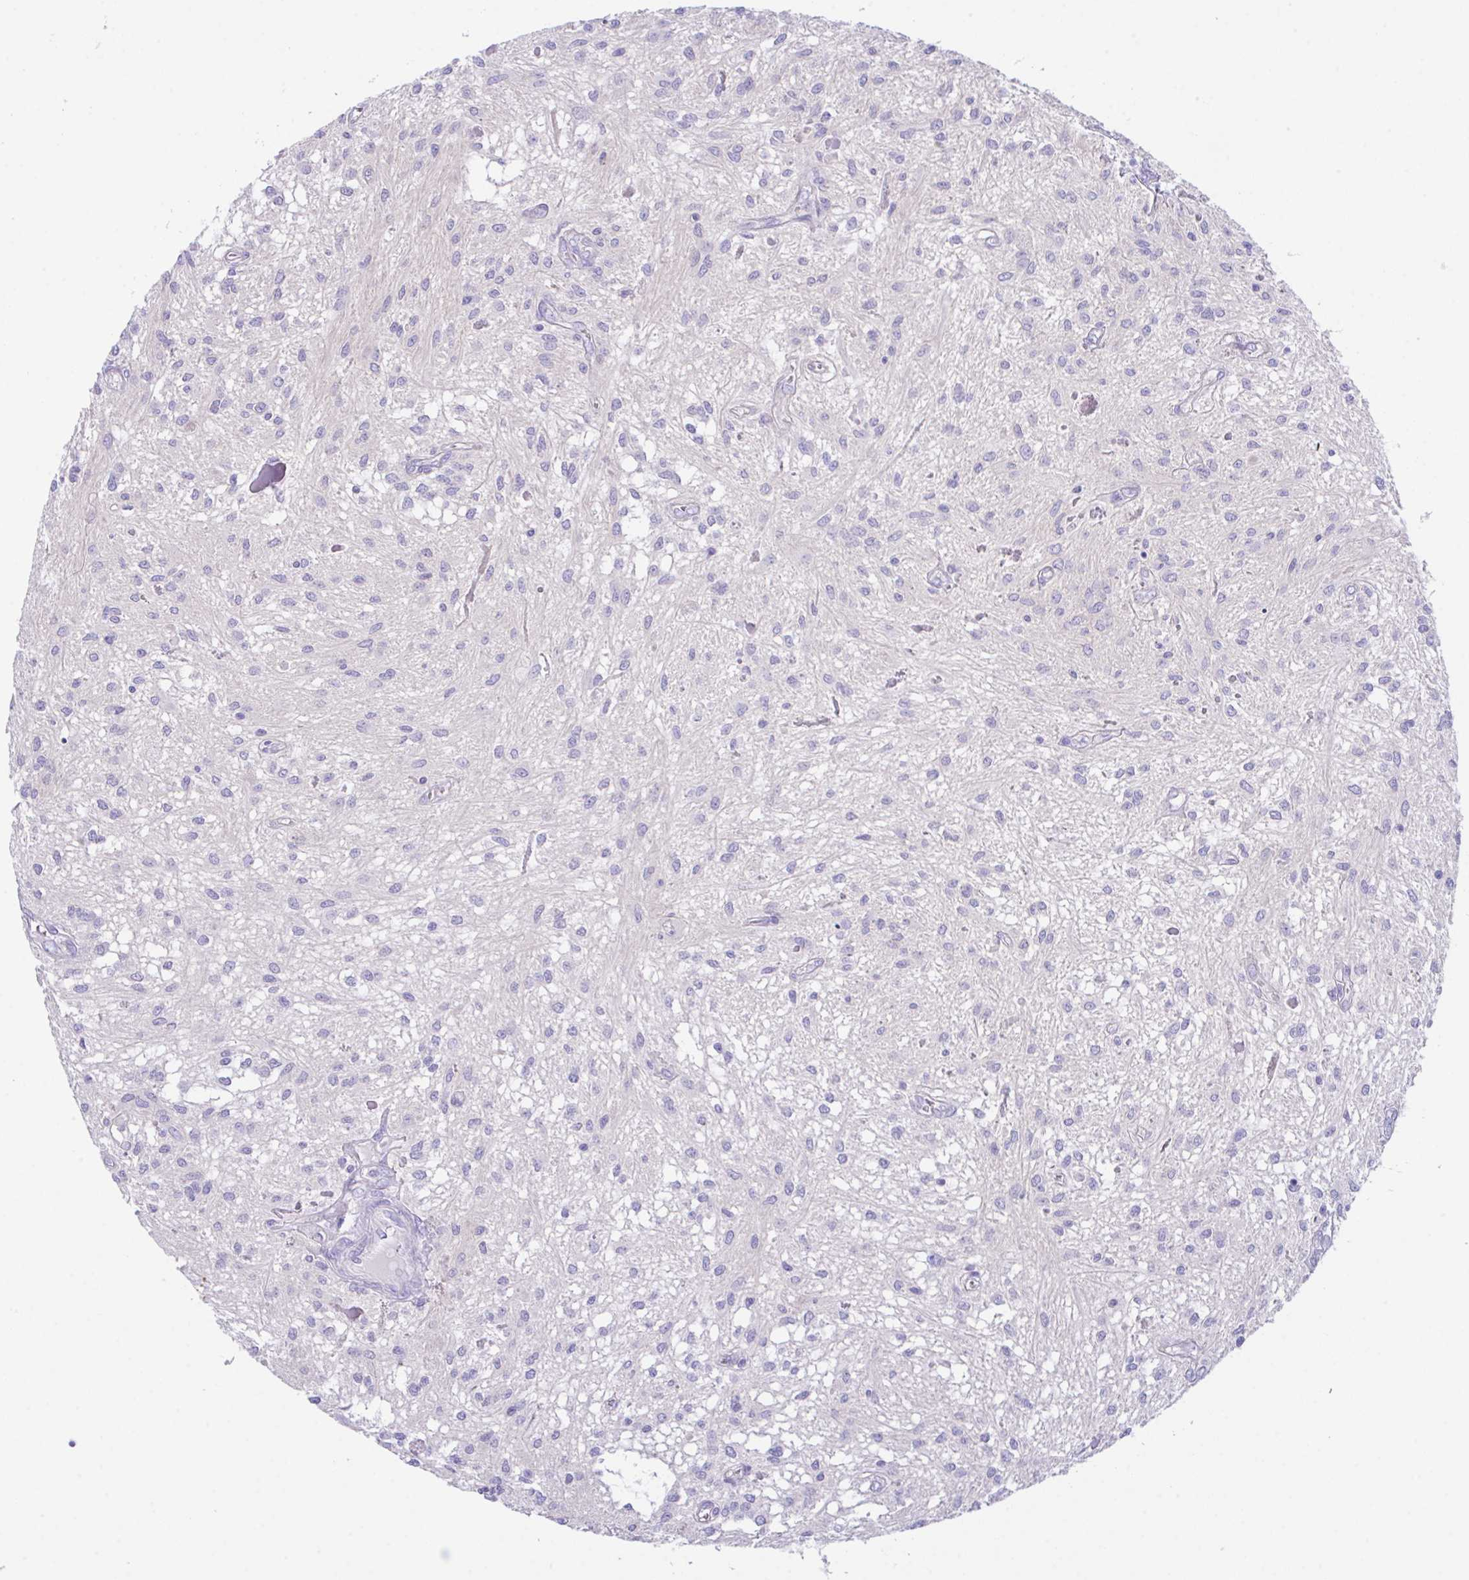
{"staining": {"intensity": "negative", "quantity": "none", "location": "none"}, "tissue": "glioma", "cell_type": "Tumor cells", "image_type": "cancer", "snomed": [{"axis": "morphology", "description": "Glioma, malignant, Low grade"}, {"axis": "topography", "description": "Cerebellum"}], "caption": "Micrograph shows no significant protein staining in tumor cells of glioma. (Brightfield microscopy of DAB IHC at high magnification).", "gene": "SLC16A6", "patient": {"sex": "female", "age": 14}}